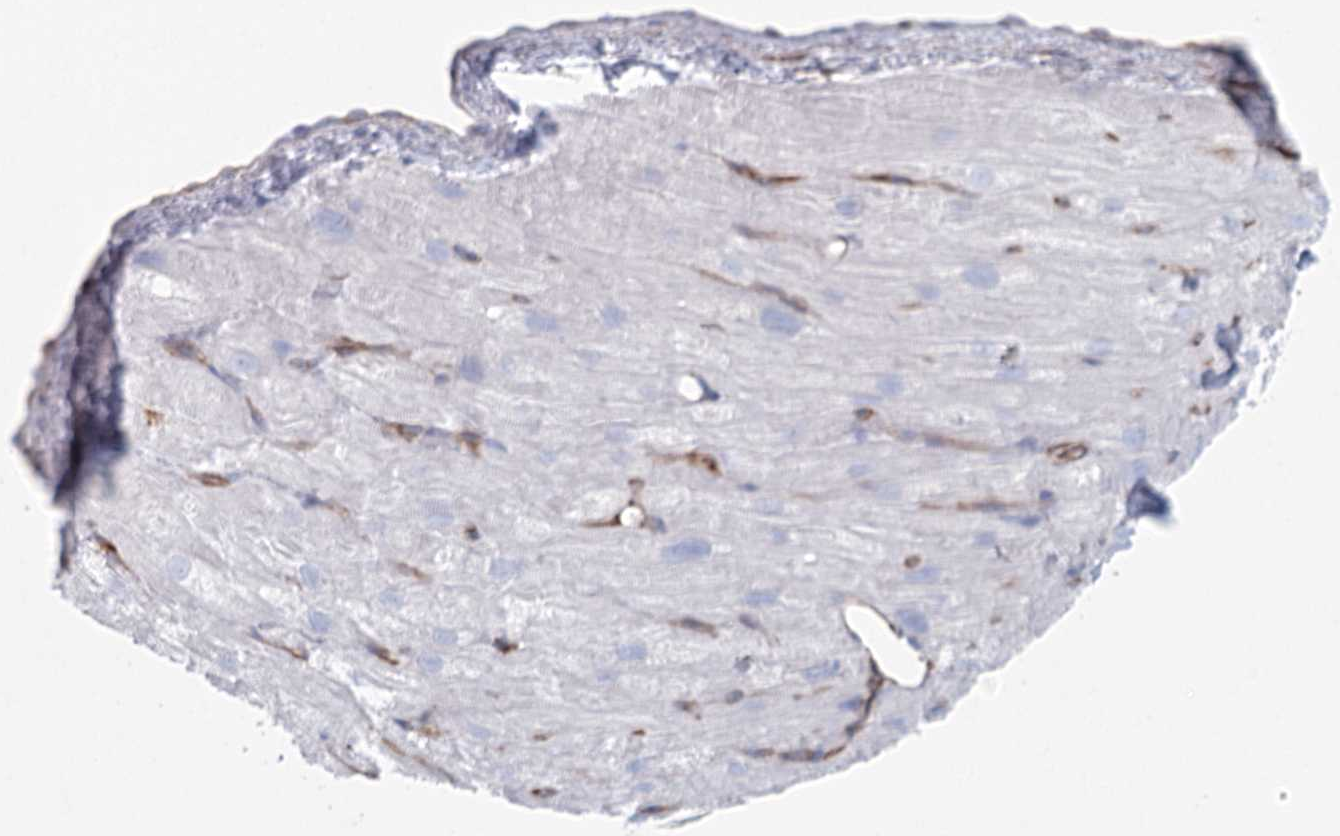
{"staining": {"intensity": "negative", "quantity": "none", "location": "none"}, "tissue": "heart muscle", "cell_type": "Cardiomyocytes", "image_type": "normal", "snomed": [{"axis": "morphology", "description": "Normal tissue, NOS"}, {"axis": "topography", "description": "Heart"}], "caption": "Immunohistochemistry (IHC) photomicrograph of benign human heart muscle stained for a protein (brown), which shows no expression in cardiomyocytes. (Brightfield microscopy of DAB (3,3'-diaminobenzidine) immunohistochemistry (IHC) at high magnification).", "gene": "IFT46", "patient": {"sex": "male", "age": 50}}